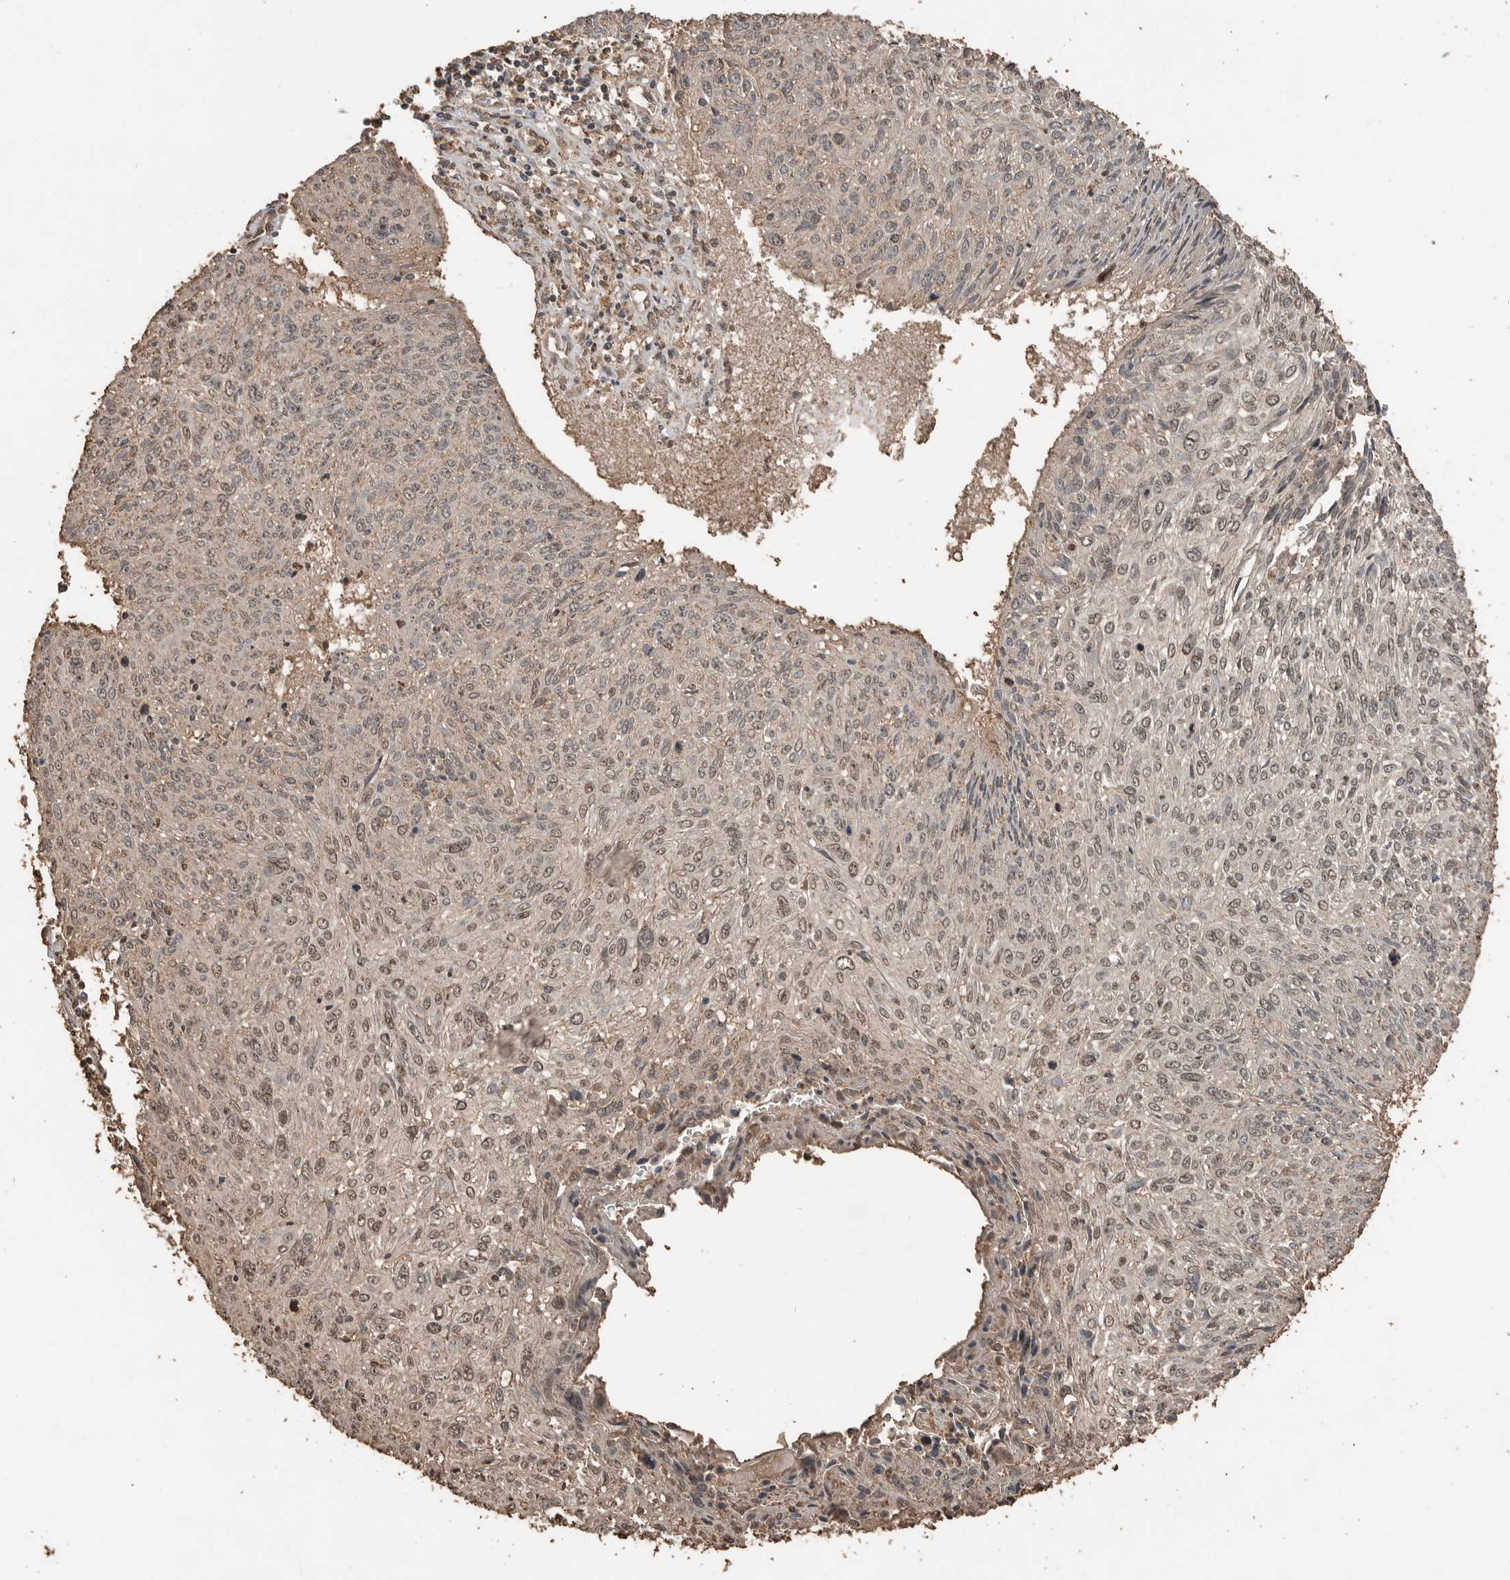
{"staining": {"intensity": "weak", "quantity": ">75%", "location": "nuclear"}, "tissue": "cervical cancer", "cell_type": "Tumor cells", "image_type": "cancer", "snomed": [{"axis": "morphology", "description": "Squamous cell carcinoma, NOS"}, {"axis": "topography", "description": "Cervix"}], "caption": "Approximately >75% of tumor cells in cervical squamous cell carcinoma exhibit weak nuclear protein expression as visualized by brown immunohistochemical staining.", "gene": "BLZF1", "patient": {"sex": "female", "age": 51}}